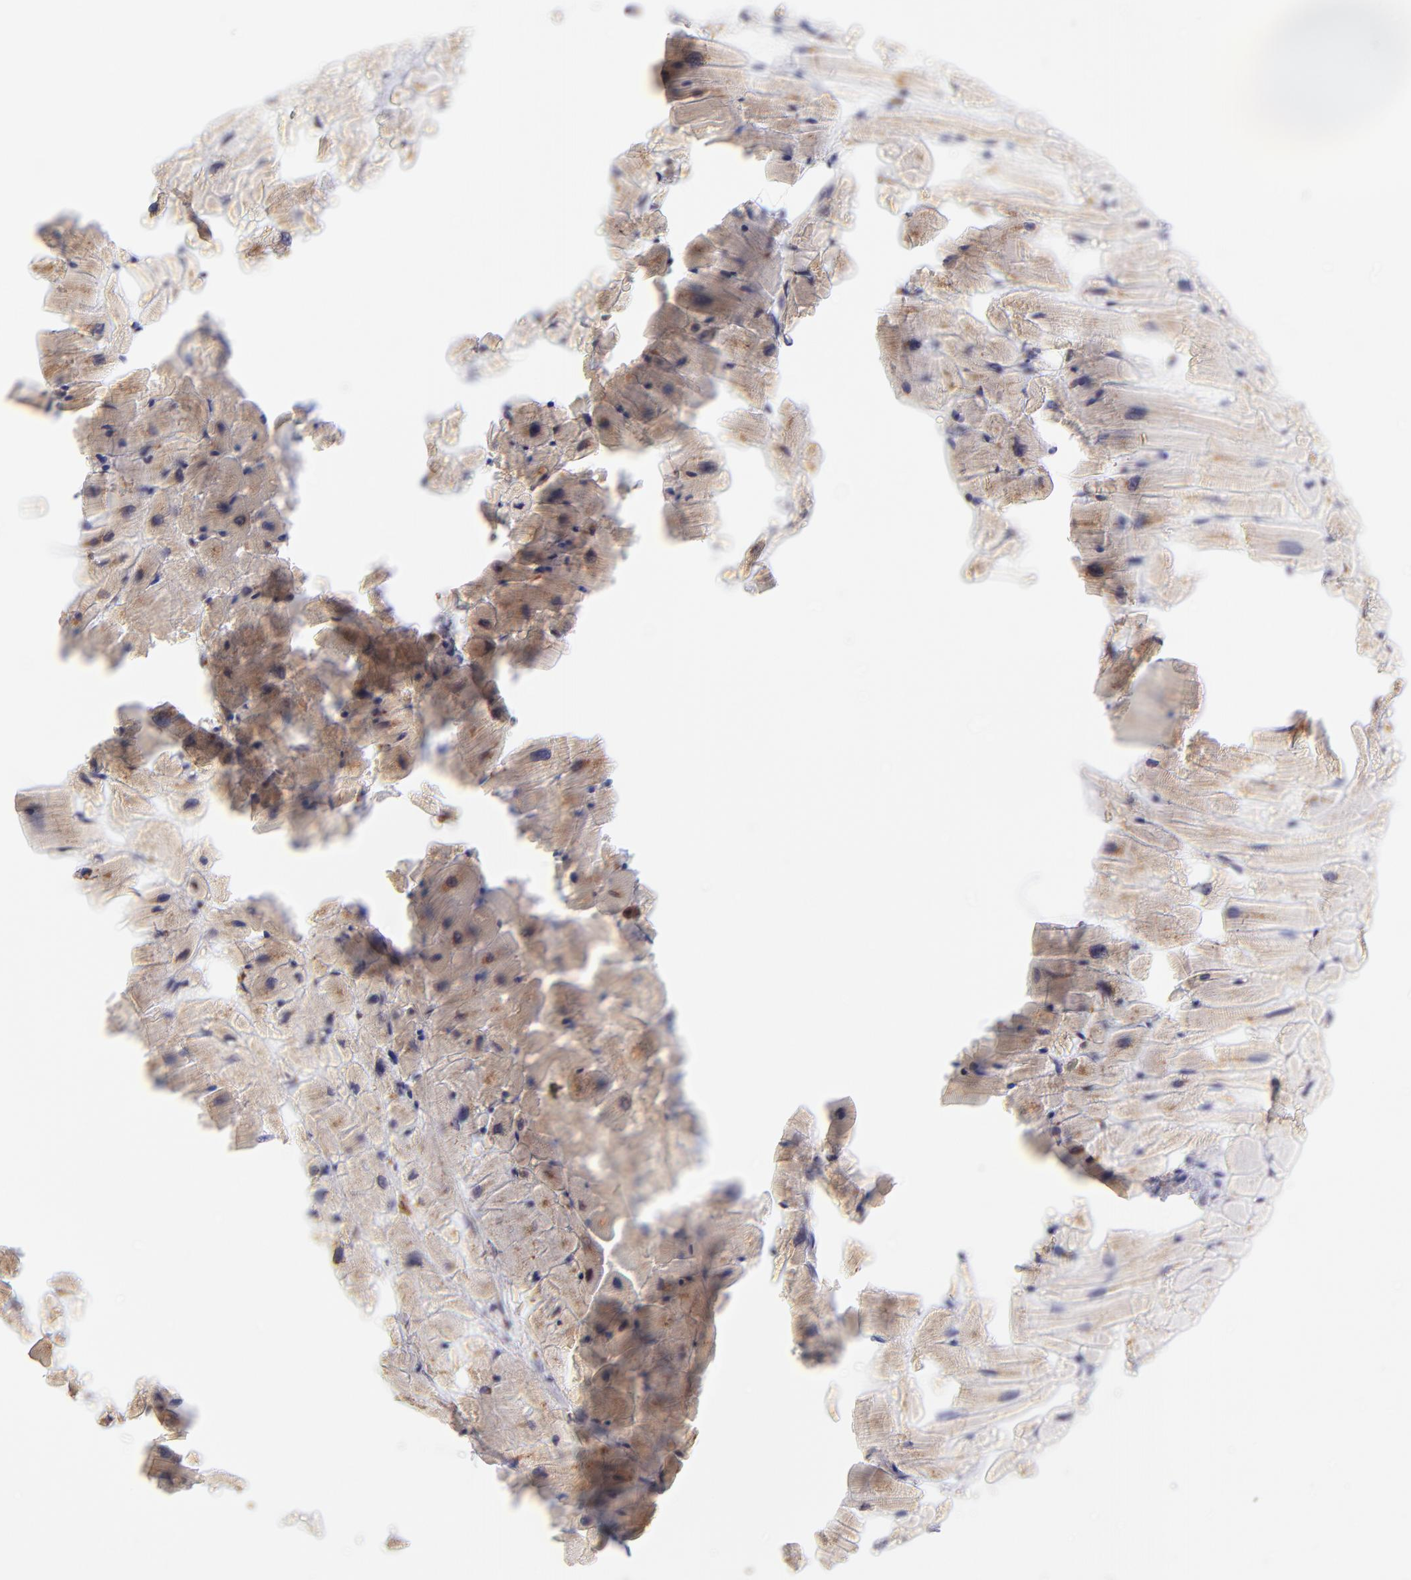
{"staining": {"intensity": "weak", "quantity": "<25%", "location": "cytoplasmic/membranous"}, "tissue": "heart muscle", "cell_type": "Cardiomyocytes", "image_type": "normal", "snomed": [{"axis": "morphology", "description": "Normal tissue, NOS"}, {"axis": "topography", "description": "Heart"}], "caption": "Histopathology image shows no significant protein staining in cardiomyocytes of normal heart muscle. (DAB (3,3'-diaminobenzidine) immunohistochemistry with hematoxylin counter stain).", "gene": "RPL11", "patient": {"sex": "female", "age": 19}}